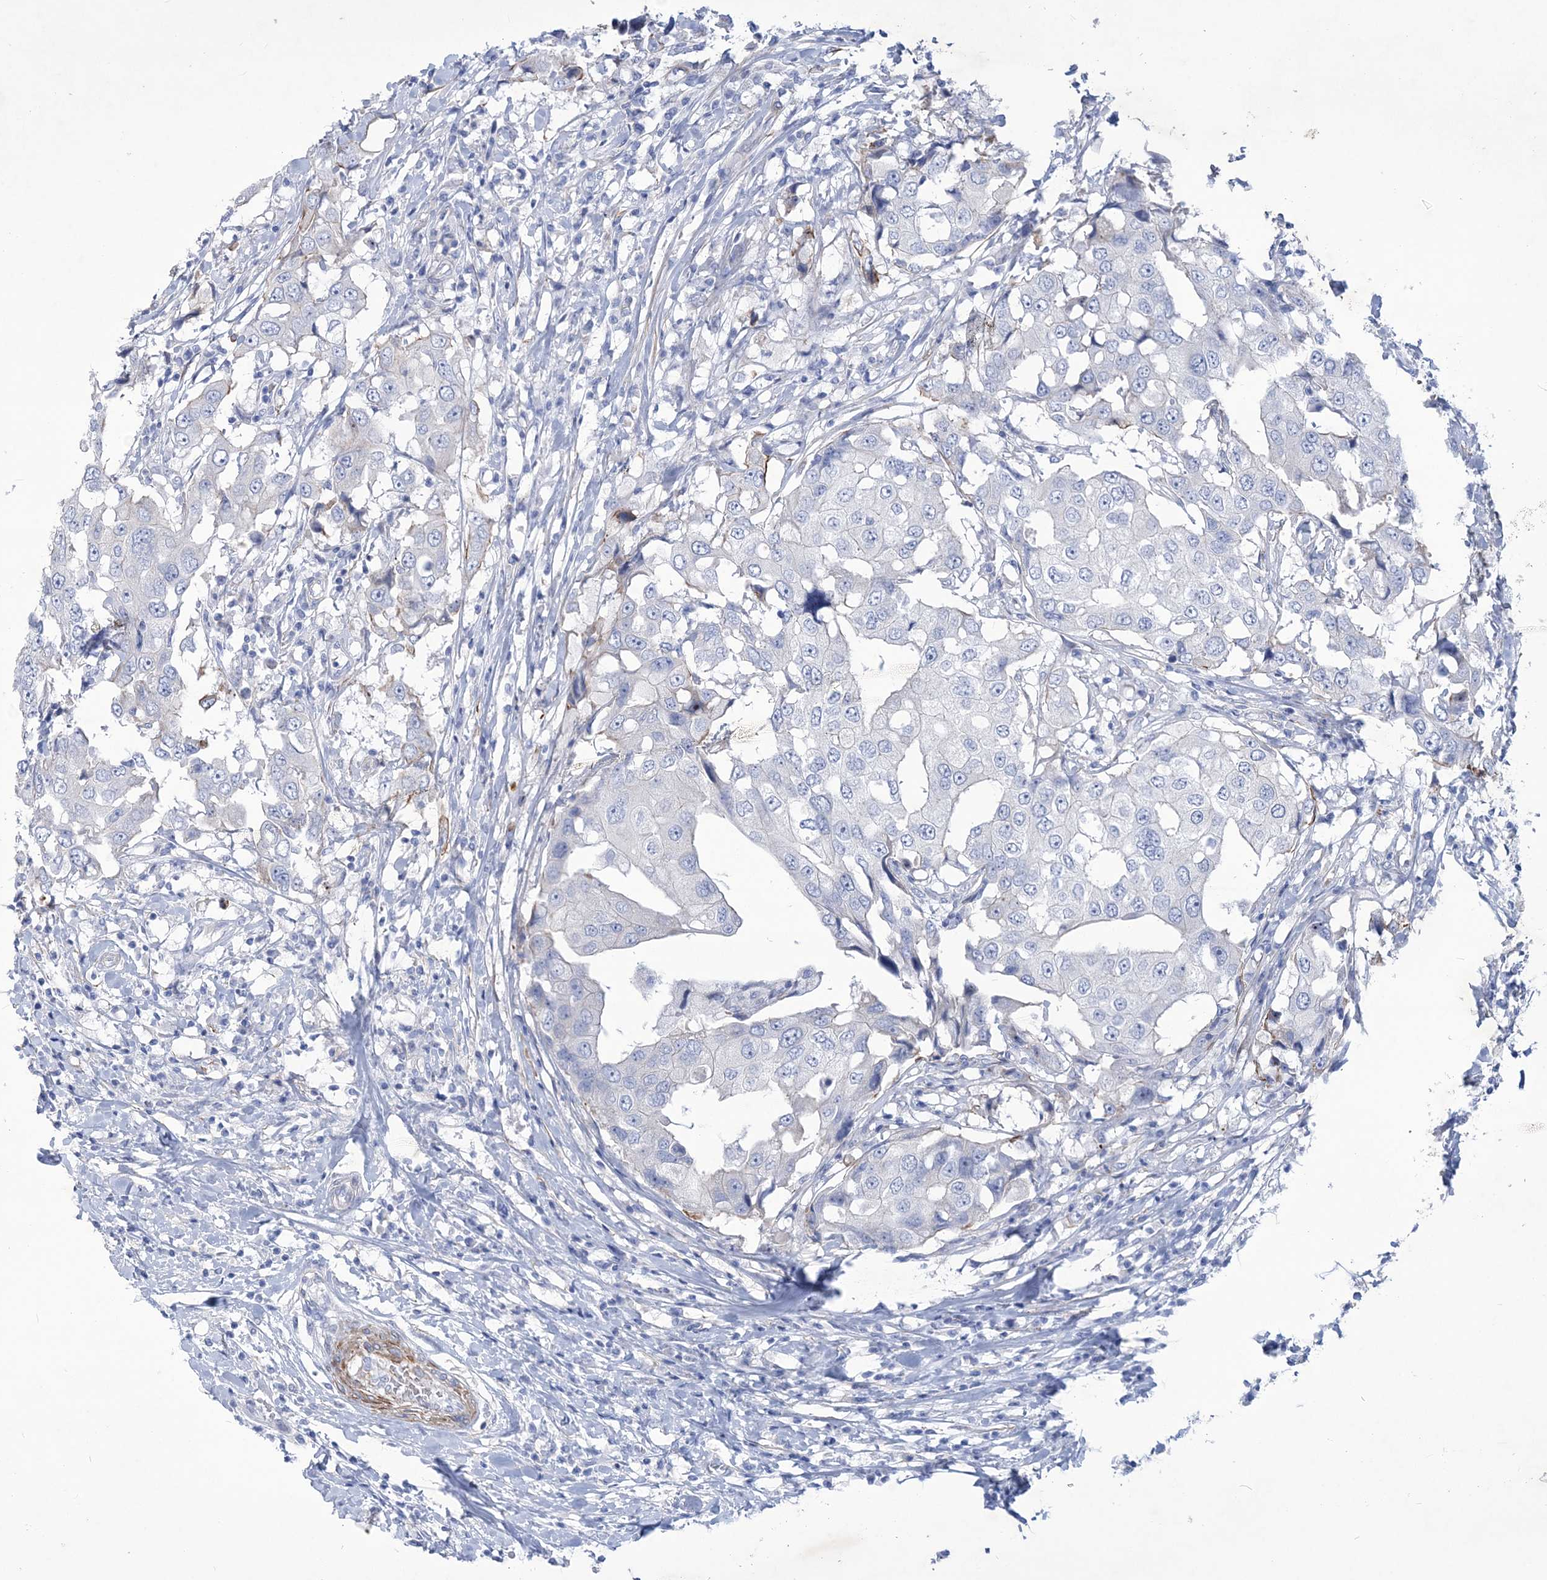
{"staining": {"intensity": "negative", "quantity": "none", "location": "none"}, "tissue": "breast cancer", "cell_type": "Tumor cells", "image_type": "cancer", "snomed": [{"axis": "morphology", "description": "Duct carcinoma"}, {"axis": "topography", "description": "Breast"}], "caption": "Protein analysis of breast cancer (invasive ductal carcinoma) shows no significant expression in tumor cells.", "gene": "WDR74", "patient": {"sex": "female", "age": 27}}